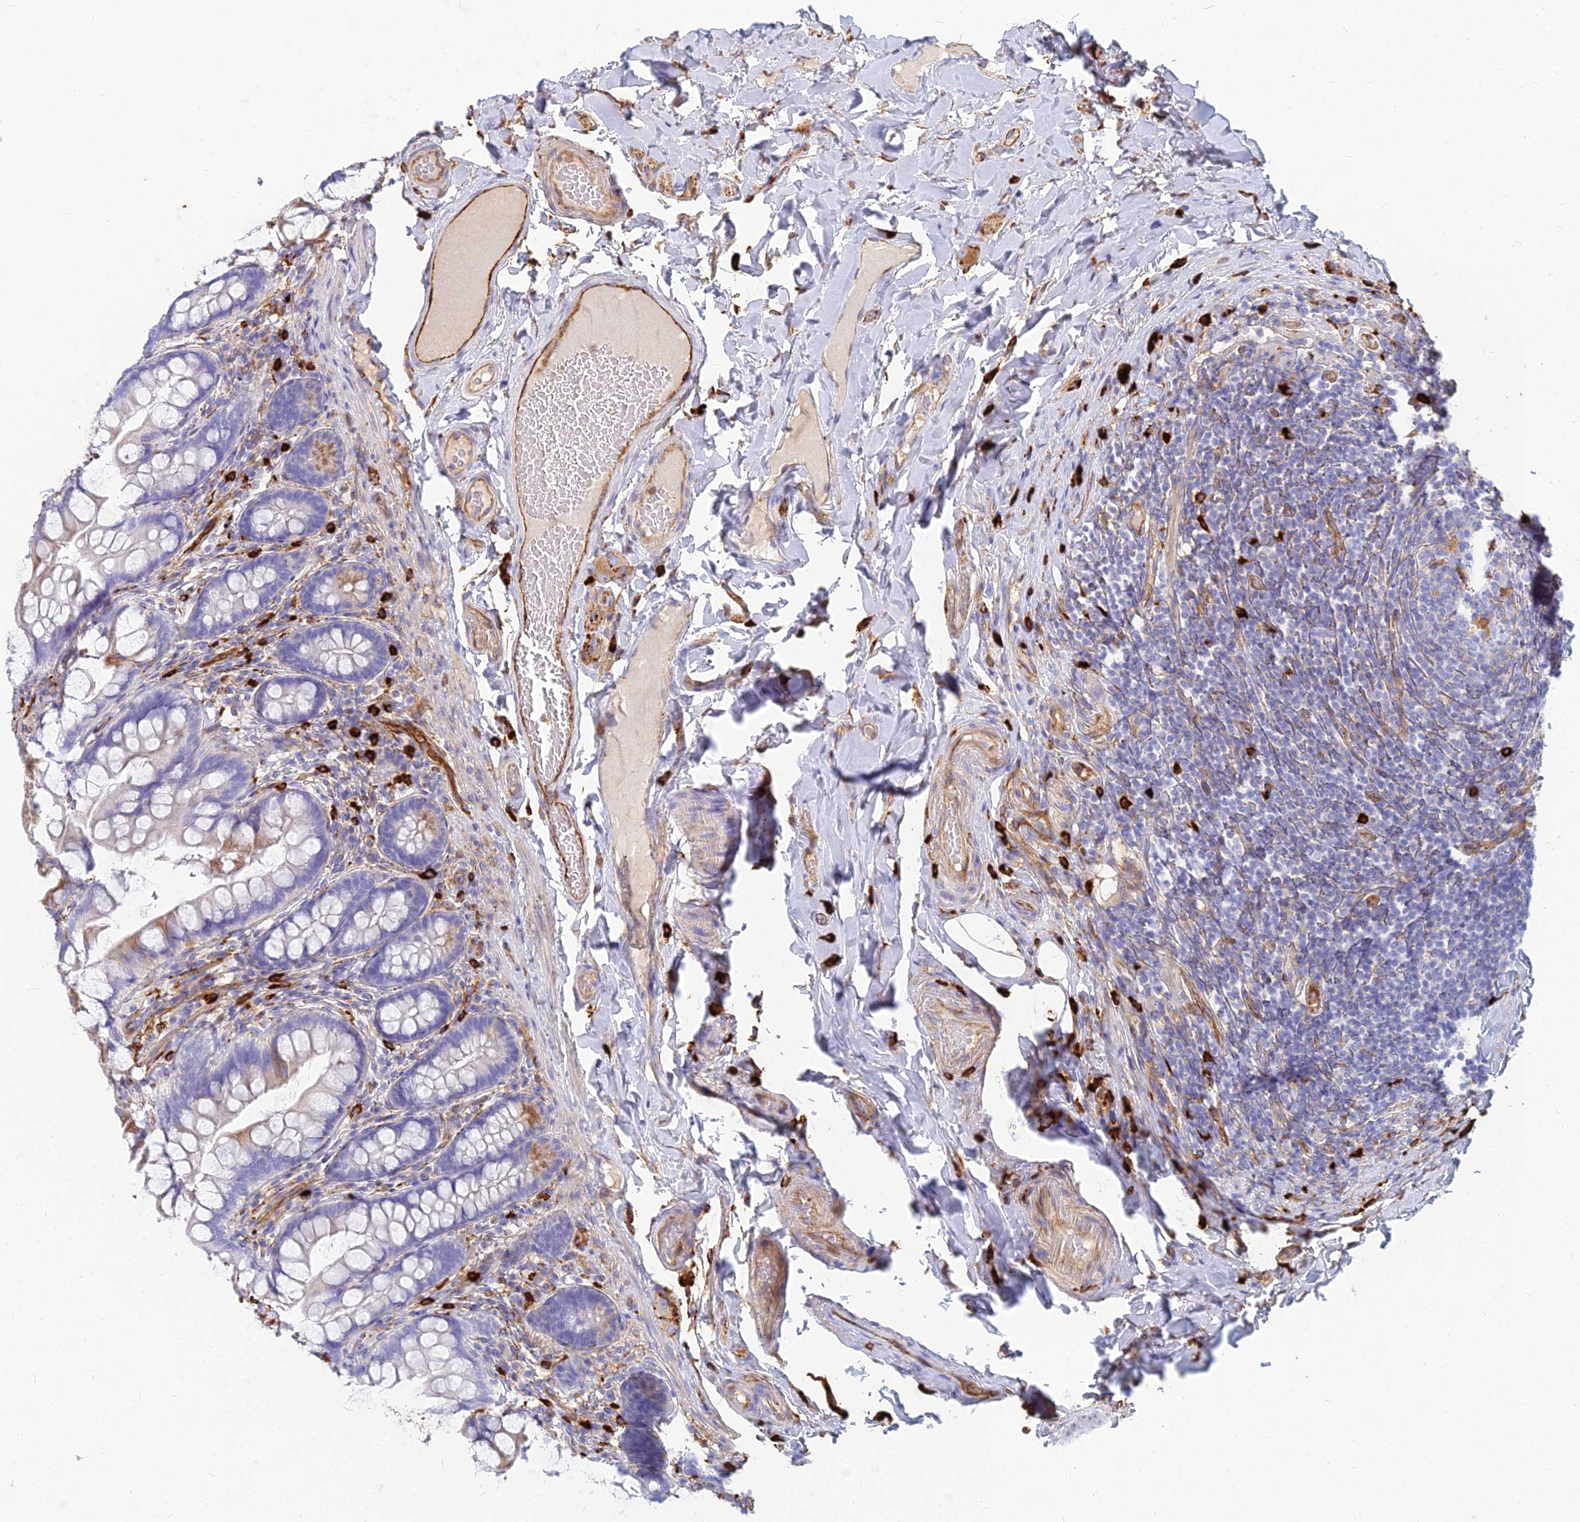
{"staining": {"intensity": "moderate", "quantity": ">75%", "location": "cytoplasmic/membranous"}, "tissue": "small intestine", "cell_type": "Glandular cells", "image_type": "normal", "snomed": [{"axis": "morphology", "description": "Normal tissue, NOS"}, {"axis": "topography", "description": "Small intestine"}], "caption": "IHC (DAB (3,3'-diaminobenzidine)) staining of normal human small intestine reveals moderate cytoplasmic/membranous protein positivity in approximately >75% of glandular cells. Nuclei are stained in blue.", "gene": "VAT1", "patient": {"sex": "male", "age": 70}}